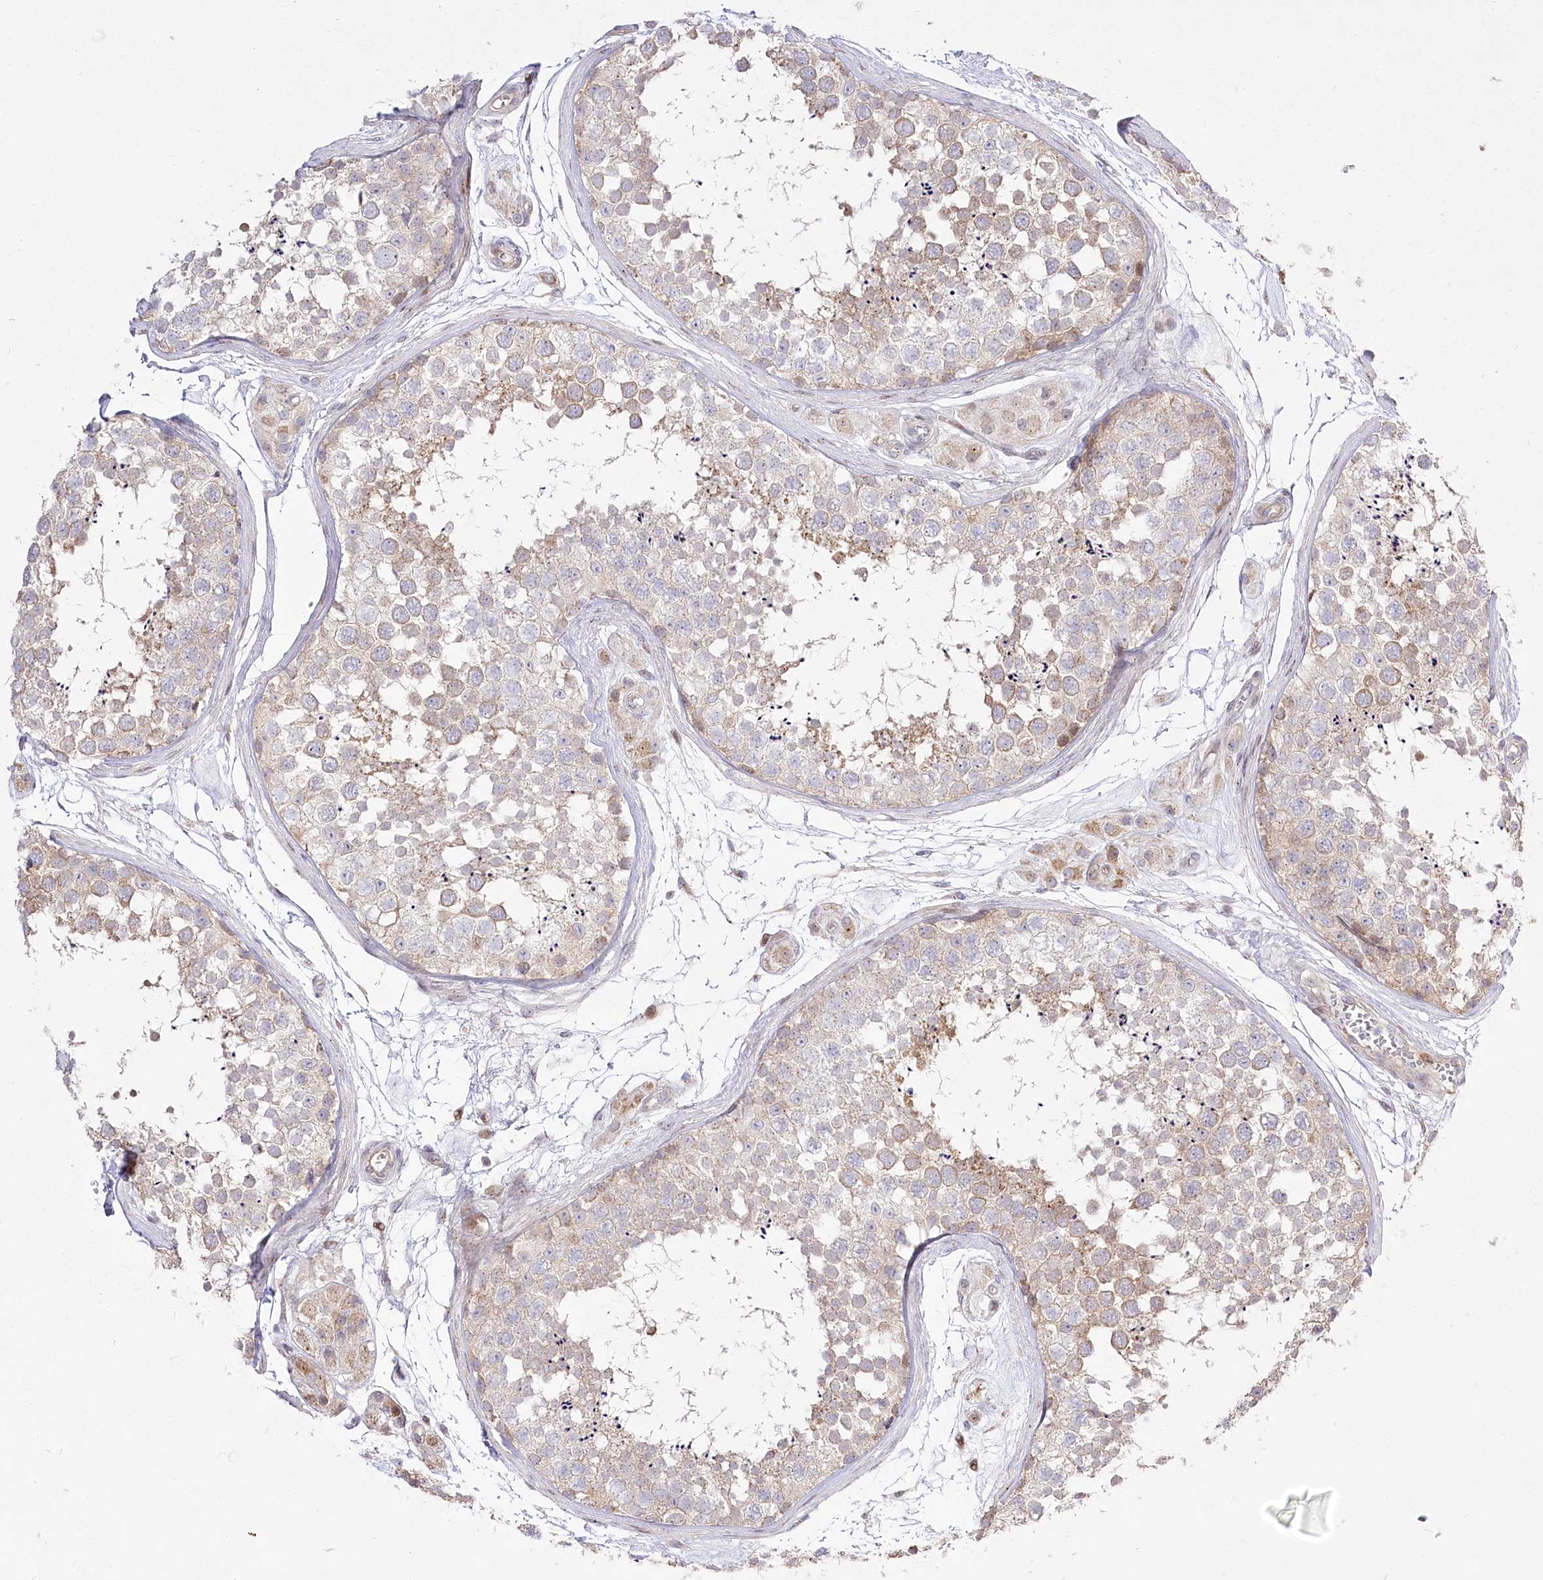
{"staining": {"intensity": "weak", "quantity": "25%-75%", "location": "cytoplasmic/membranous"}, "tissue": "testis", "cell_type": "Cells in seminiferous ducts", "image_type": "normal", "snomed": [{"axis": "morphology", "description": "Normal tissue, NOS"}, {"axis": "topography", "description": "Testis"}], "caption": "Protein staining demonstrates weak cytoplasmic/membranous staining in about 25%-75% of cells in seminiferous ducts in unremarkable testis. (Stains: DAB in brown, nuclei in blue, Microscopy: brightfield microscopy at high magnification).", "gene": "CEP164", "patient": {"sex": "male", "age": 56}}